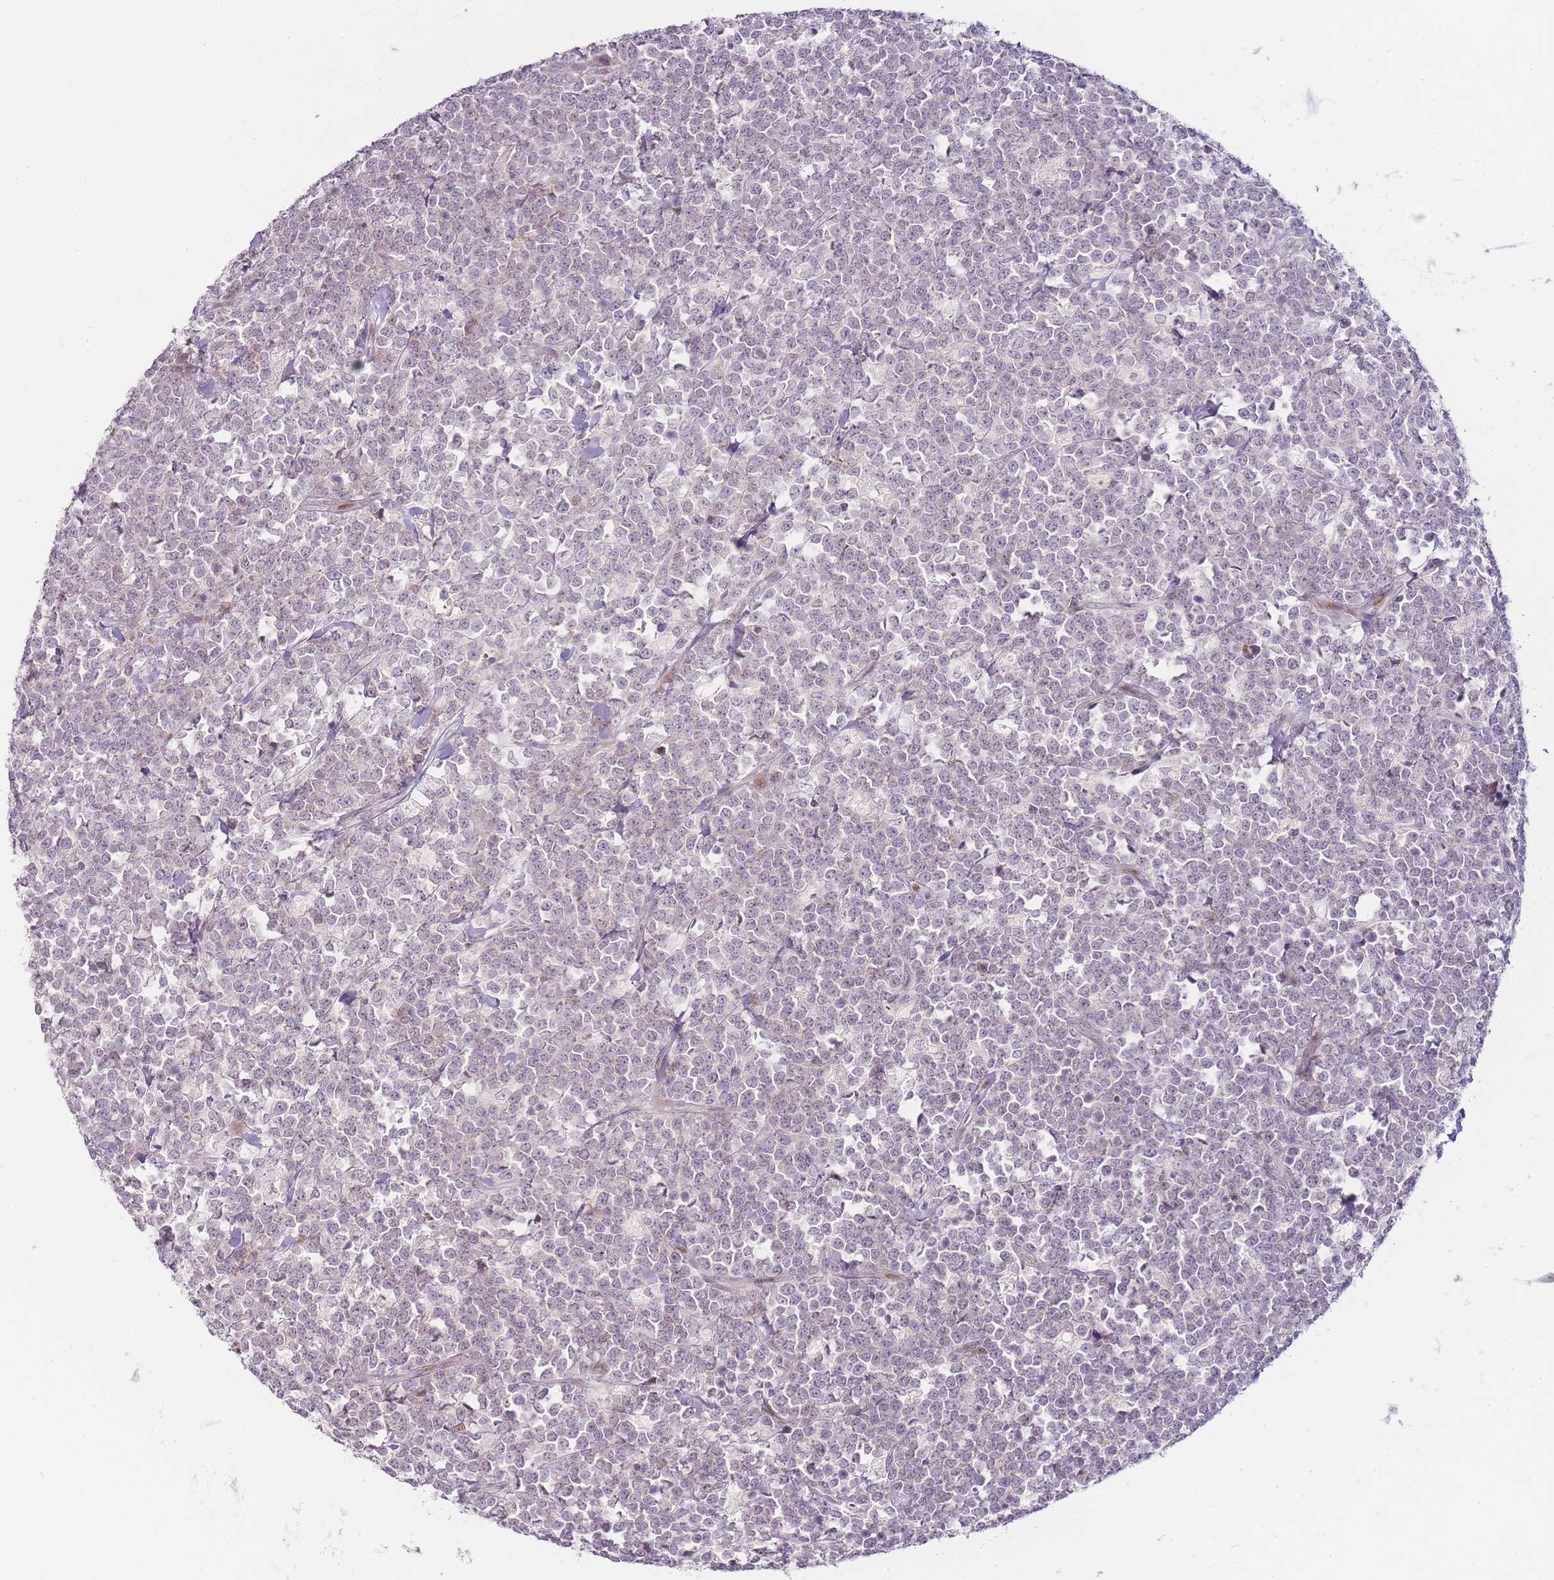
{"staining": {"intensity": "negative", "quantity": "none", "location": "none"}, "tissue": "lymphoma", "cell_type": "Tumor cells", "image_type": "cancer", "snomed": [{"axis": "morphology", "description": "Malignant lymphoma, non-Hodgkin's type, High grade"}, {"axis": "topography", "description": "Small intestine"}, {"axis": "topography", "description": "Colon"}], "caption": "Protein analysis of lymphoma exhibits no significant expression in tumor cells.", "gene": "OGG1", "patient": {"sex": "male", "age": 8}}